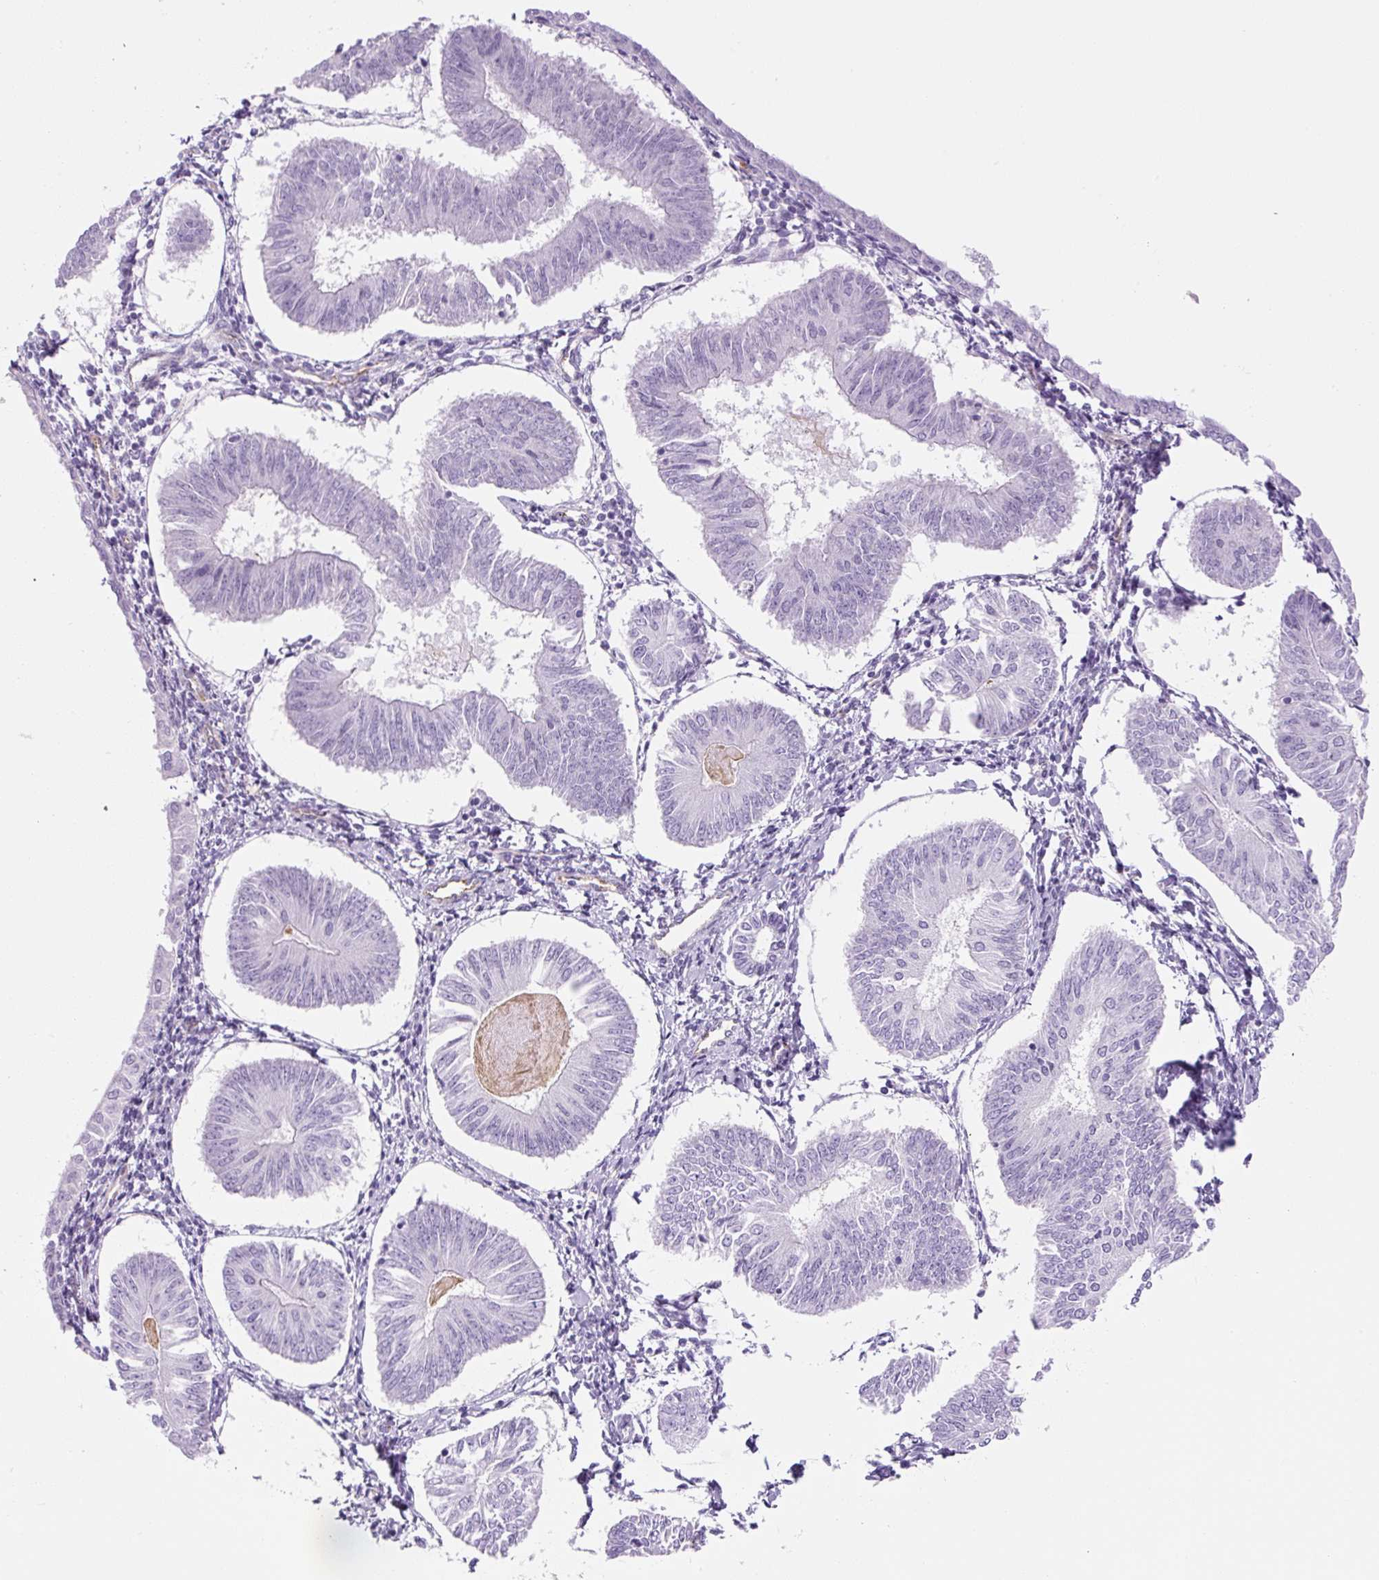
{"staining": {"intensity": "negative", "quantity": "none", "location": "none"}, "tissue": "endometrial cancer", "cell_type": "Tumor cells", "image_type": "cancer", "snomed": [{"axis": "morphology", "description": "Adenocarcinoma, NOS"}, {"axis": "topography", "description": "Endometrium"}], "caption": "The image demonstrates no staining of tumor cells in adenocarcinoma (endometrial).", "gene": "RSPO4", "patient": {"sex": "female", "age": 58}}